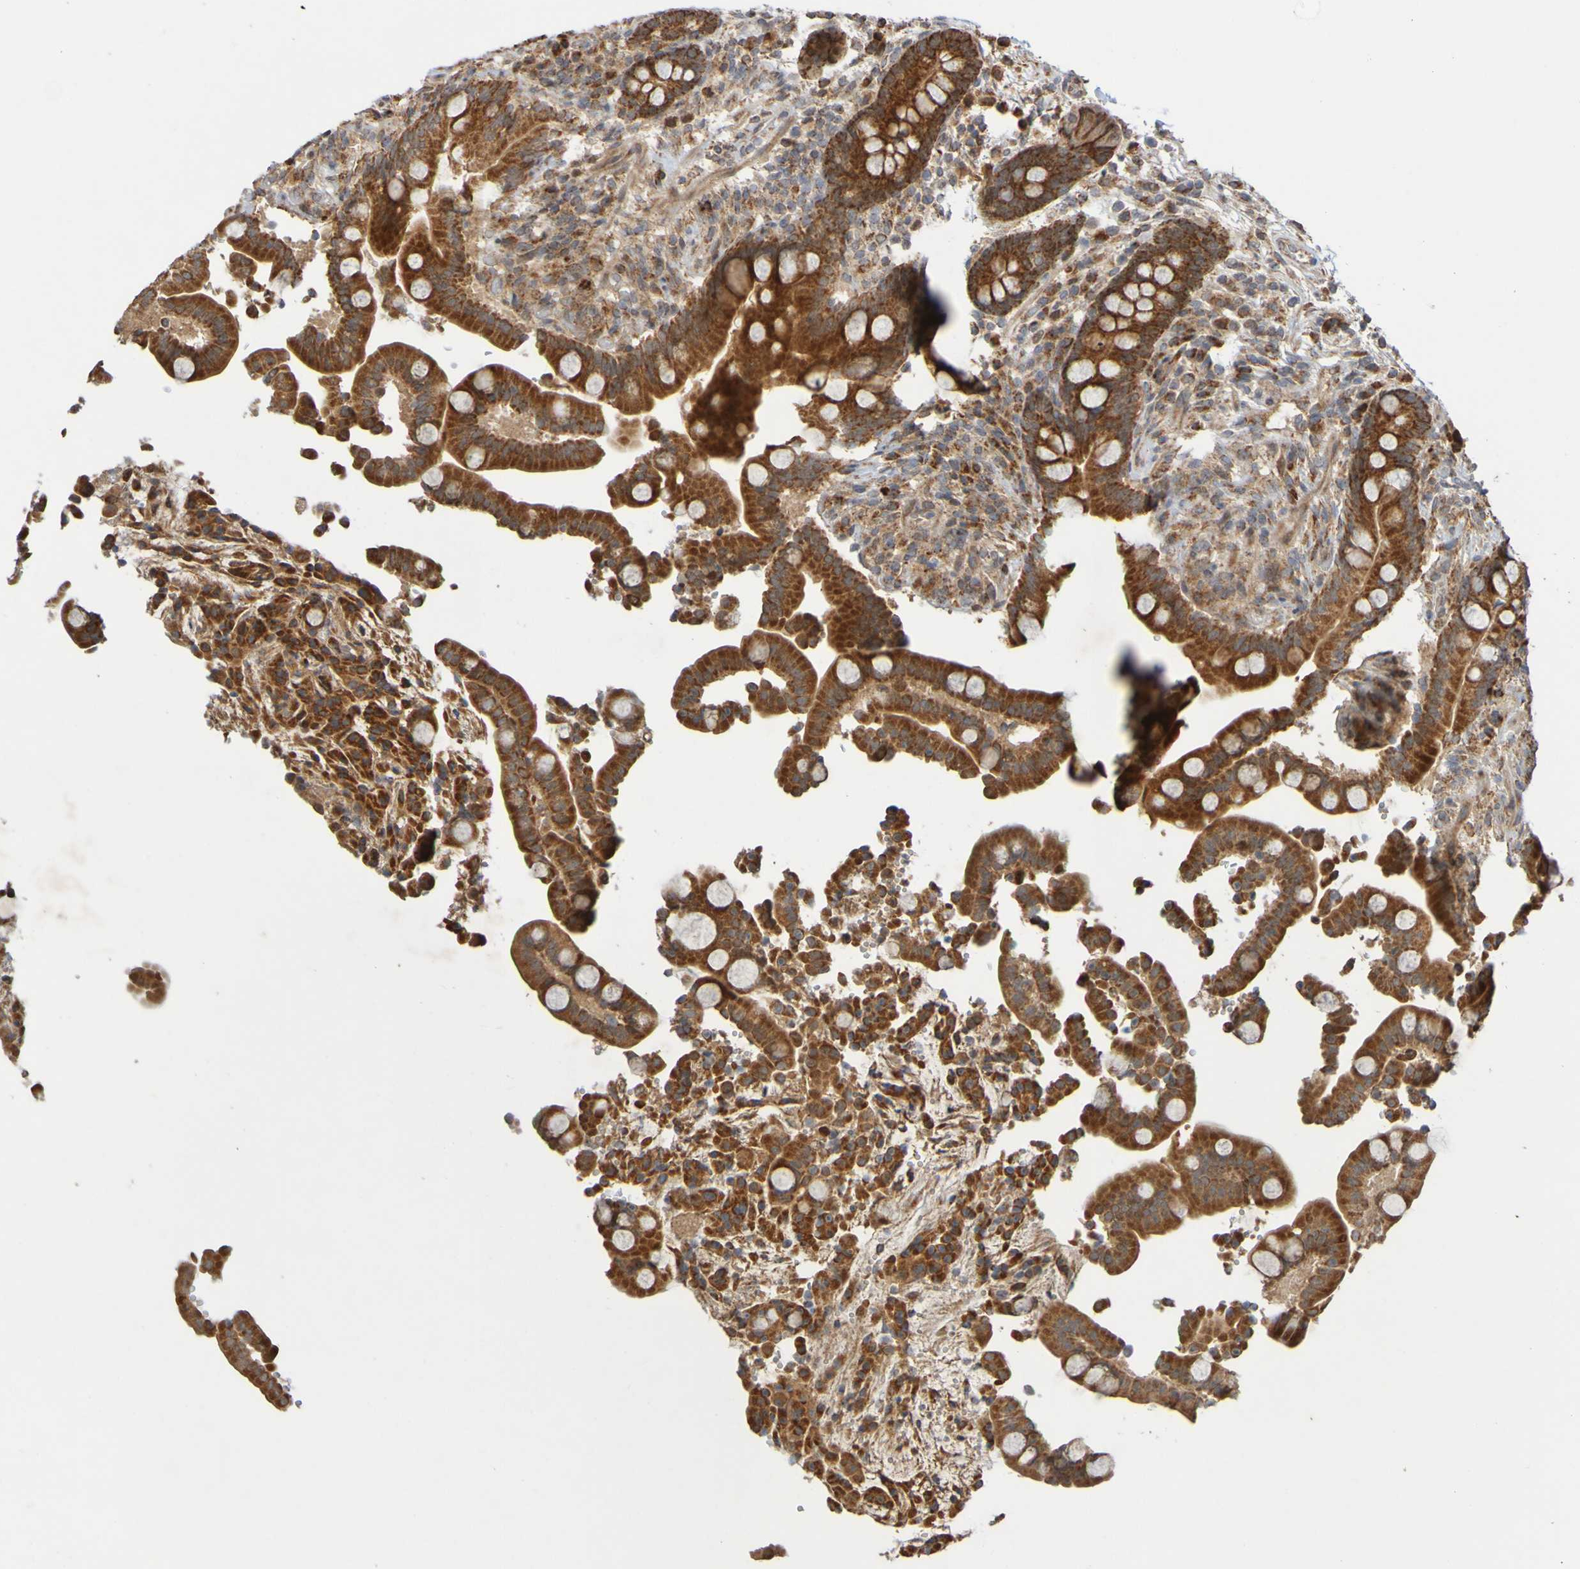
{"staining": {"intensity": "moderate", "quantity": ">75%", "location": "cytoplasmic/membranous"}, "tissue": "colon", "cell_type": "Endothelial cells", "image_type": "normal", "snomed": [{"axis": "morphology", "description": "Normal tissue, NOS"}, {"axis": "topography", "description": "Colon"}], "caption": "A histopathology image of colon stained for a protein reveals moderate cytoplasmic/membranous brown staining in endothelial cells. The staining was performed using DAB to visualize the protein expression in brown, while the nuclei were stained in blue with hematoxylin (Magnification: 20x).", "gene": "TMBIM1", "patient": {"sex": "male", "age": 73}}